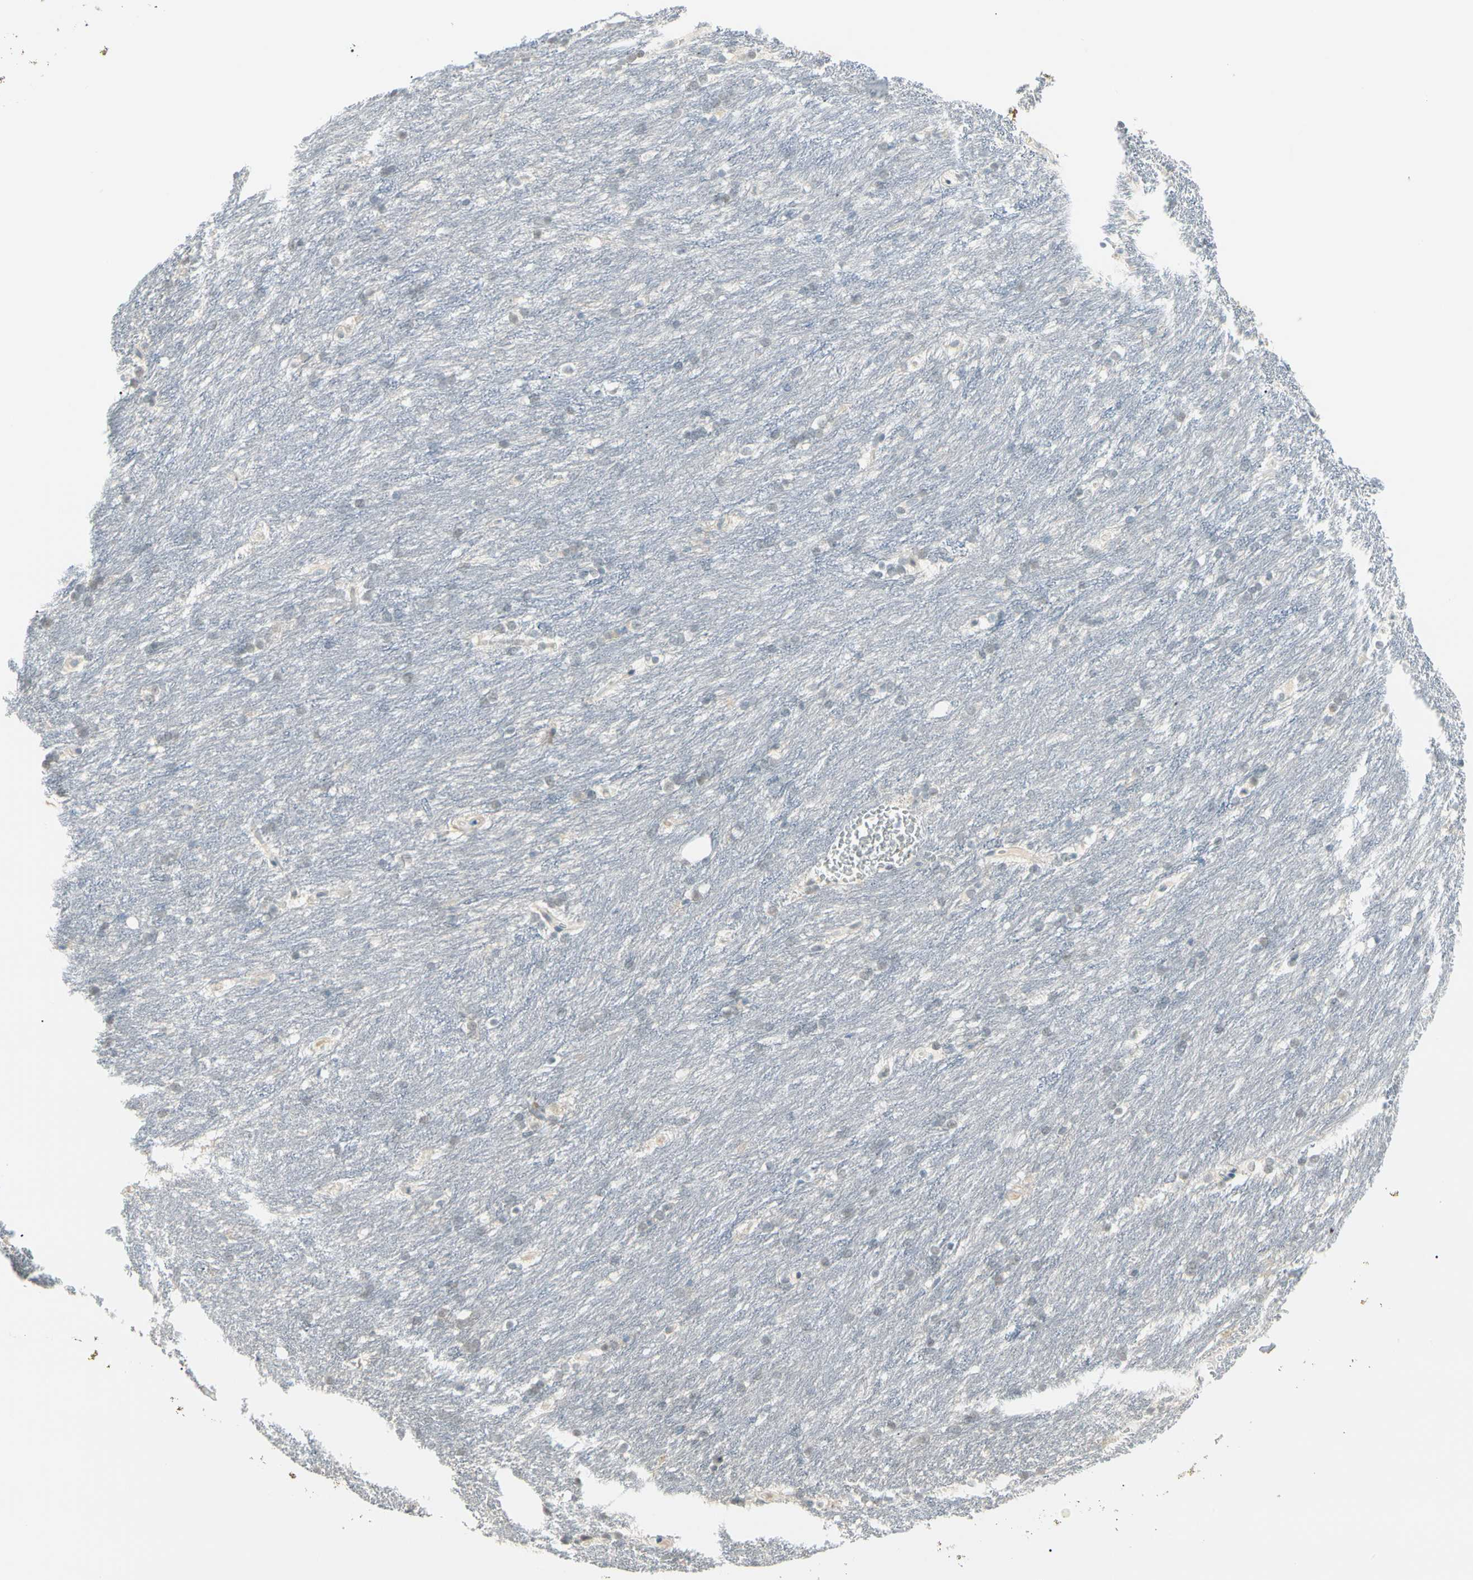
{"staining": {"intensity": "negative", "quantity": "none", "location": "none"}, "tissue": "caudate", "cell_type": "Glial cells", "image_type": "normal", "snomed": [{"axis": "morphology", "description": "Normal tissue, NOS"}, {"axis": "topography", "description": "Lateral ventricle wall"}], "caption": "Glial cells show no significant expression in unremarkable caudate.", "gene": "ASPN", "patient": {"sex": "female", "age": 19}}